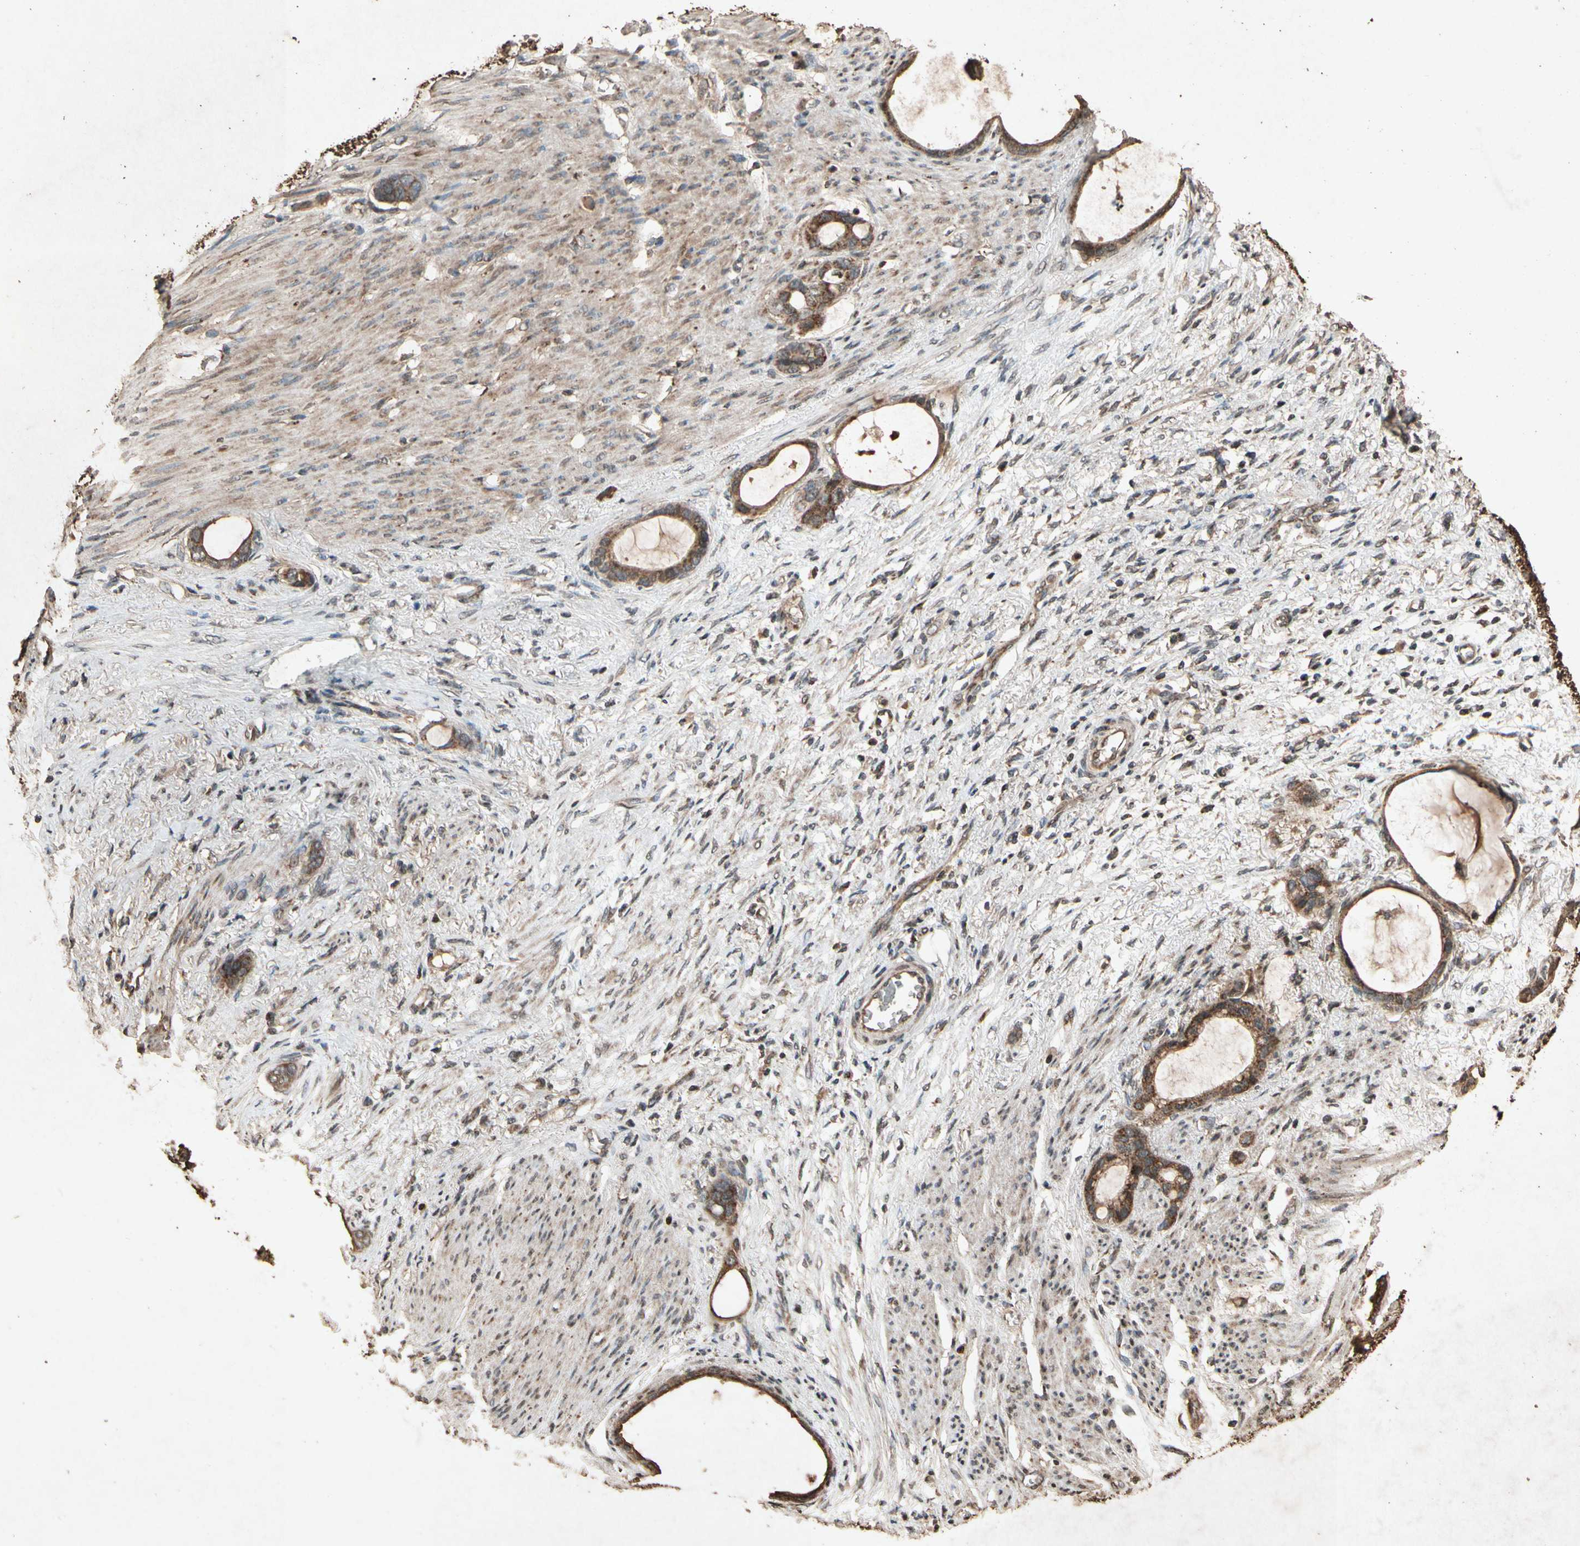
{"staining": {"intensity": "strong", "quantity": ">75%", "location": "cytoplasmic/membranous"}, "tissue": "stomach cancer", "cell_type": "Tumor cells", "image_type": "cancer", "snomed": [{"axis": "morphology", "description": "Adenocarcinoma, NOS"}, {"axis": "topography", "description": "Stomach"}], "caption": "A histopathology image of human stomach adenocarcinoma stained for a protein reveals strong cytoplasmic/membranous brown staining in tumor cells.", "gene": "TXN2", "patient": {"sex": "female", "age": 75}}